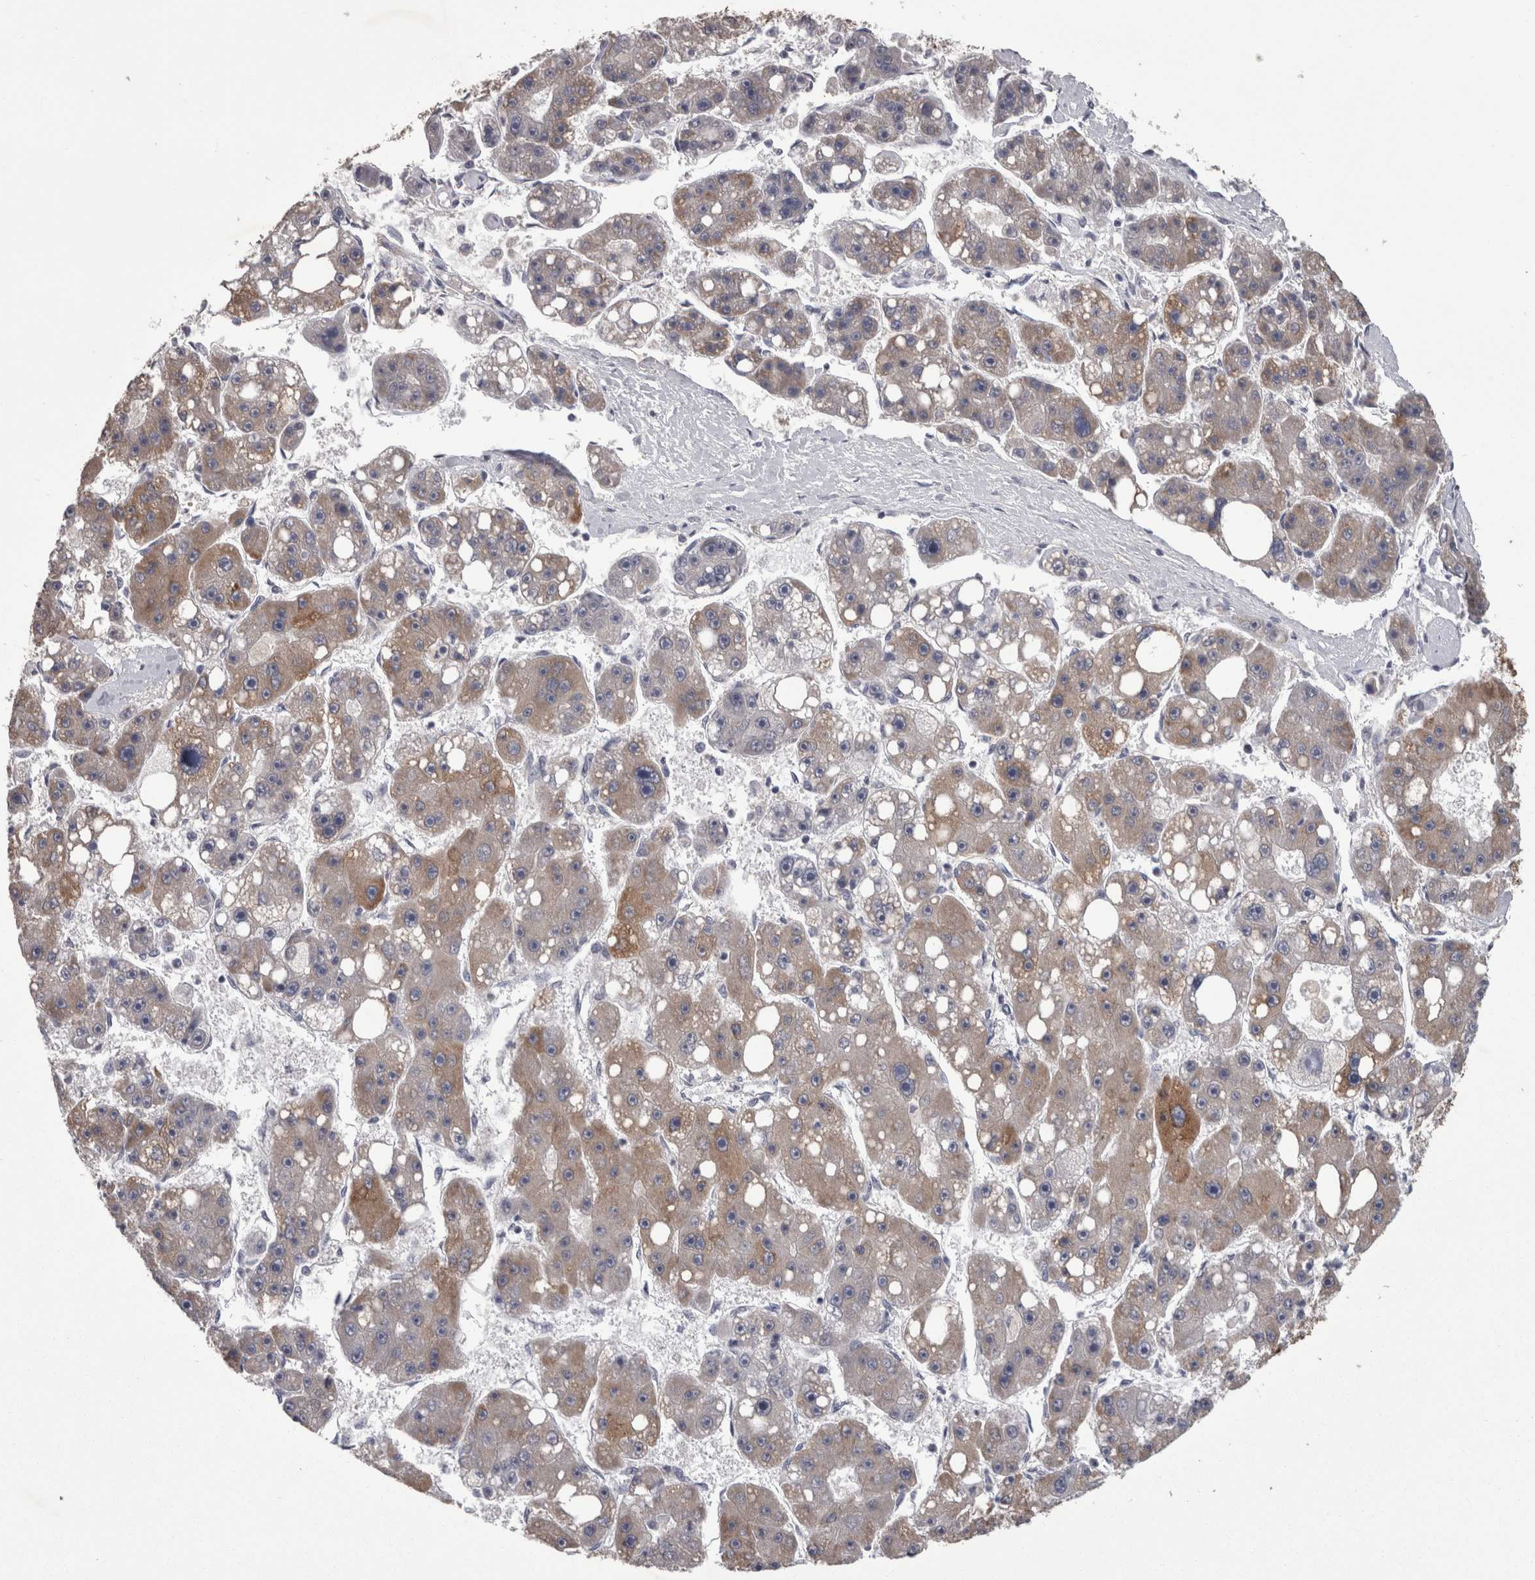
{"staining": {"intensity": "moderate", "quantity": "<25%", "location": "cytoplasmic/membranous"}, "tissue": "liver cancer", "cell_type": "Tumor cells", "image_type": "cancer", "snomed": [{"axis": "morphology", "description": "Carcinoma, Hepatocellular, NOS"}, {"axis": "topography", "description": "Liver"}], "caption": "A histopathology image of human liver cancer (hepatocellular carcinoma) stained for a protein reveals moderate cytoplasmic/membranous brown staining in tumor cells.", "gene": "PON3", "patient": {"sex": "female", "age": 61}}